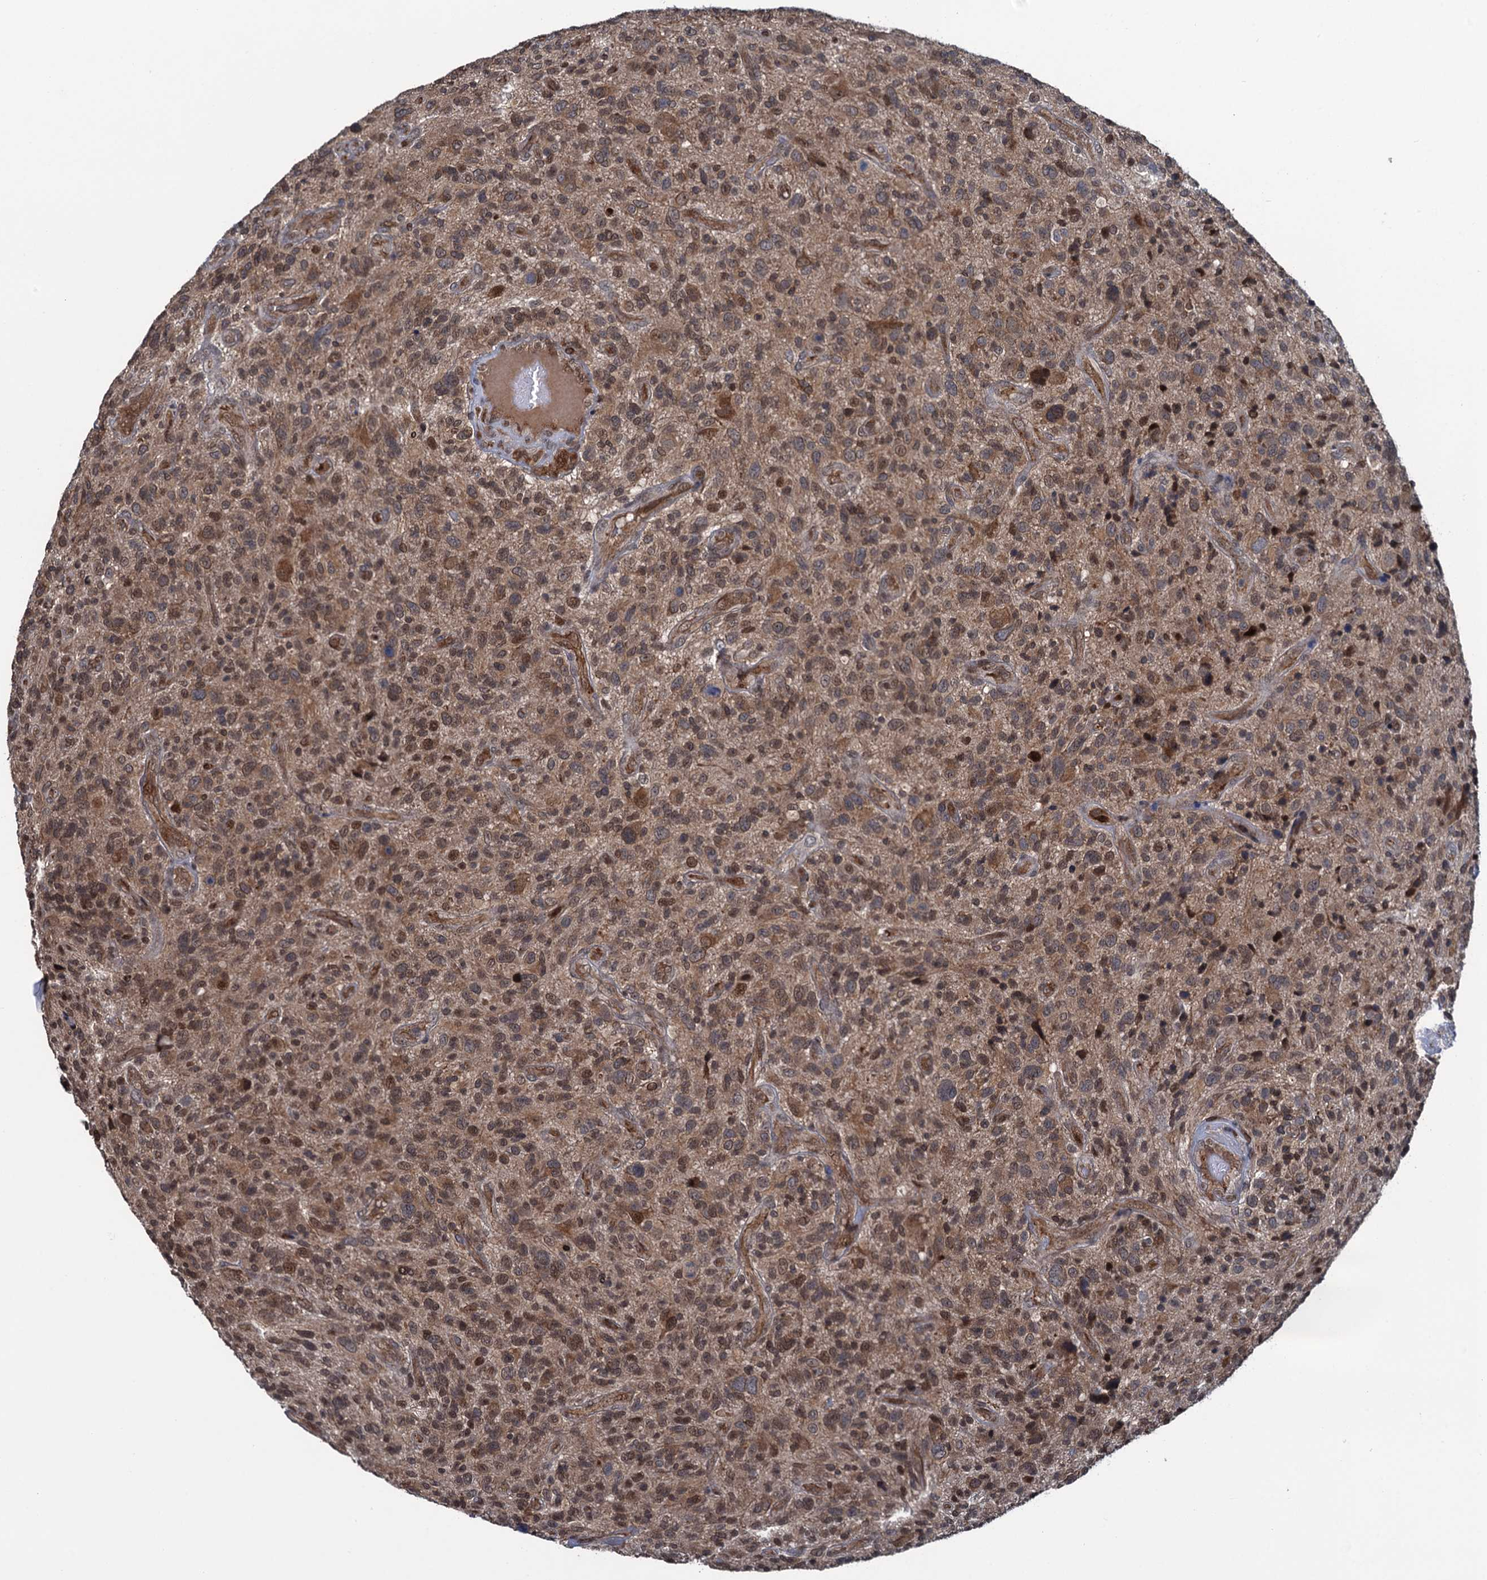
{"staining": {"intensity": "moderate", "quantity": "25%-75%", "location": "cytoplasmic/membranous,nuclear"}, "tissue": "glioma", "cell_type": "Tumor cells", "image_type": "cancer", "snomed": [{"axis": "morphology", "description": "Glioma, malignant, High grade"}, {"axis": "topography", "description": "Brain"}], "caption": "Immunohistochemical staining of malignant high-grade glioma shows medium levels of moderate cytoplasmic/membranous and nuclear protein positivity in about 25%-75% of tumor cells.", "gene": "EVX2", "patient": {"sex": "male", "age": 47}}